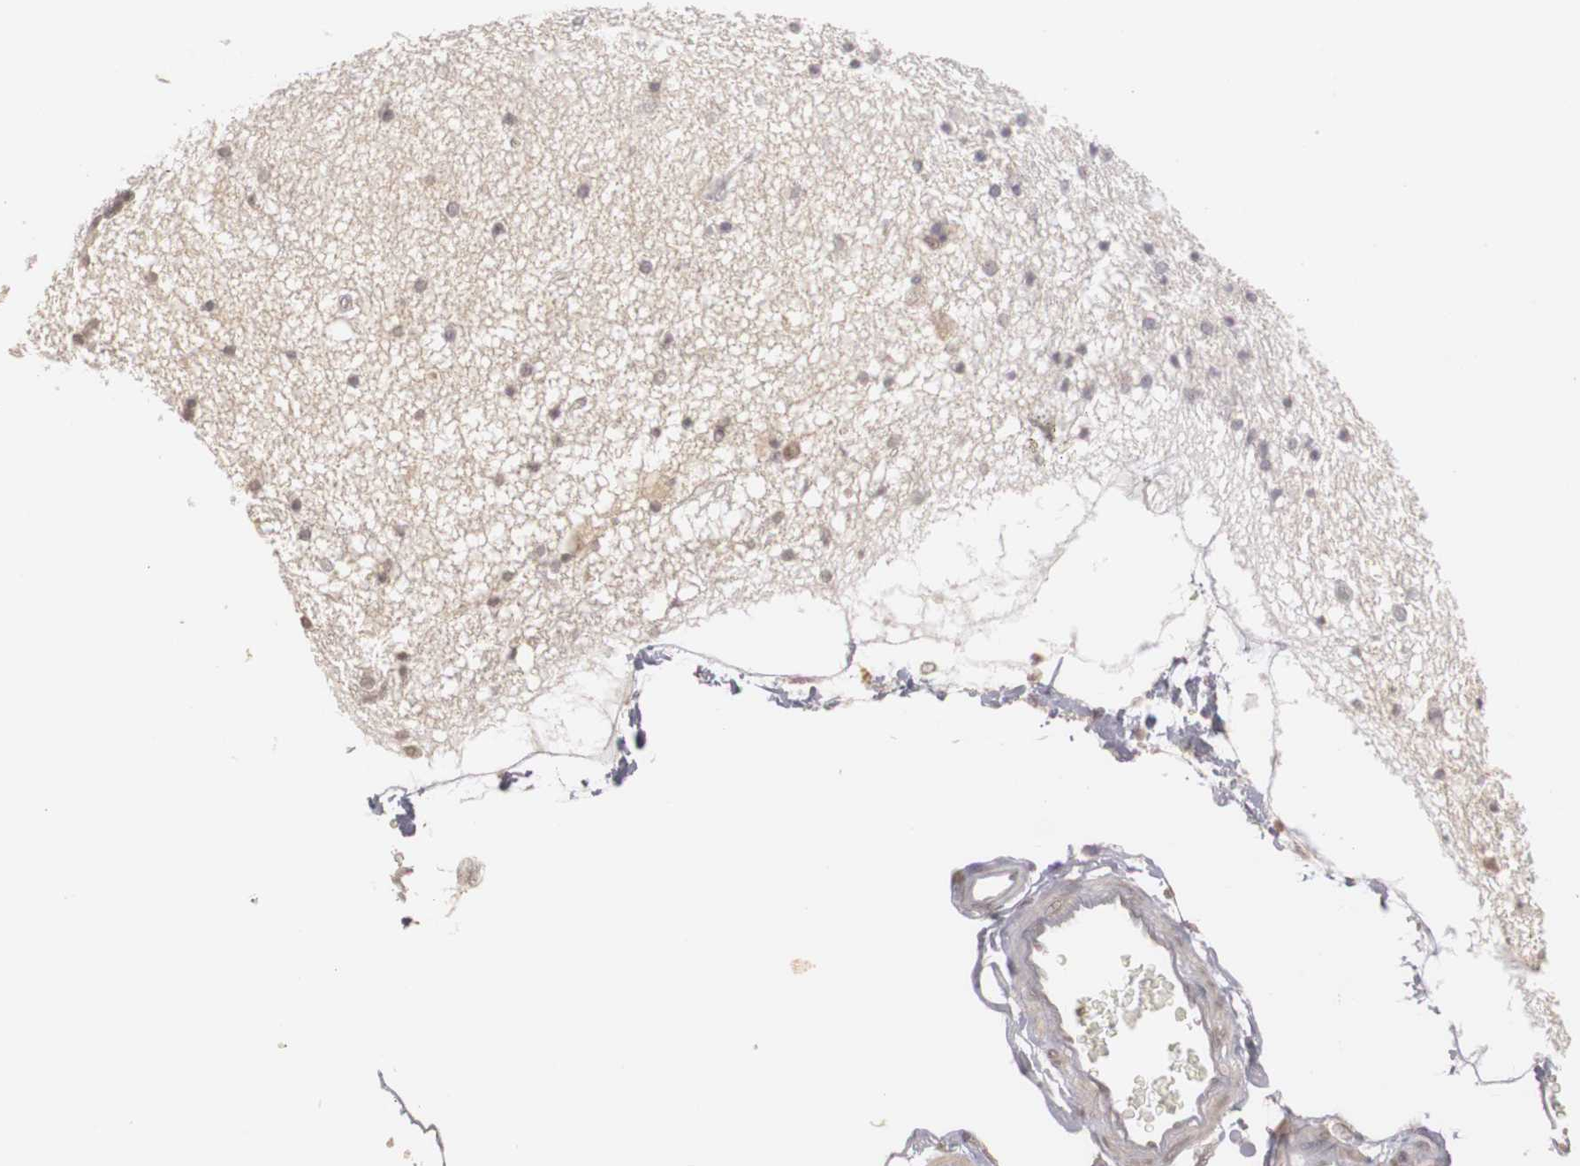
{"staining": {"intensity": "weak", "quantity": "25%-75%", "location": "cytoplasmic/membranous,nuclear"}, "tissue": "hippocampus", "cell_type": "Glial cells", "image_type": "normal", "snomed": [{"axis": "morphology", "description": "Normal tissue, NOS"}, {"axis": "topography", "description": "Hippocampus"}], "caption": "A photomicrograph of hippocampus stained for a protein exhibits weak cytoplasmic/membranous,nuclear brown staining in glial cells. The staining is performed using DAB brown chromogen to label protein expression. The nuclei are counter-stained blue using hematoxylin.", "gene": "PLEKHA1", "patient": {"sex": "female", "age": 54}}